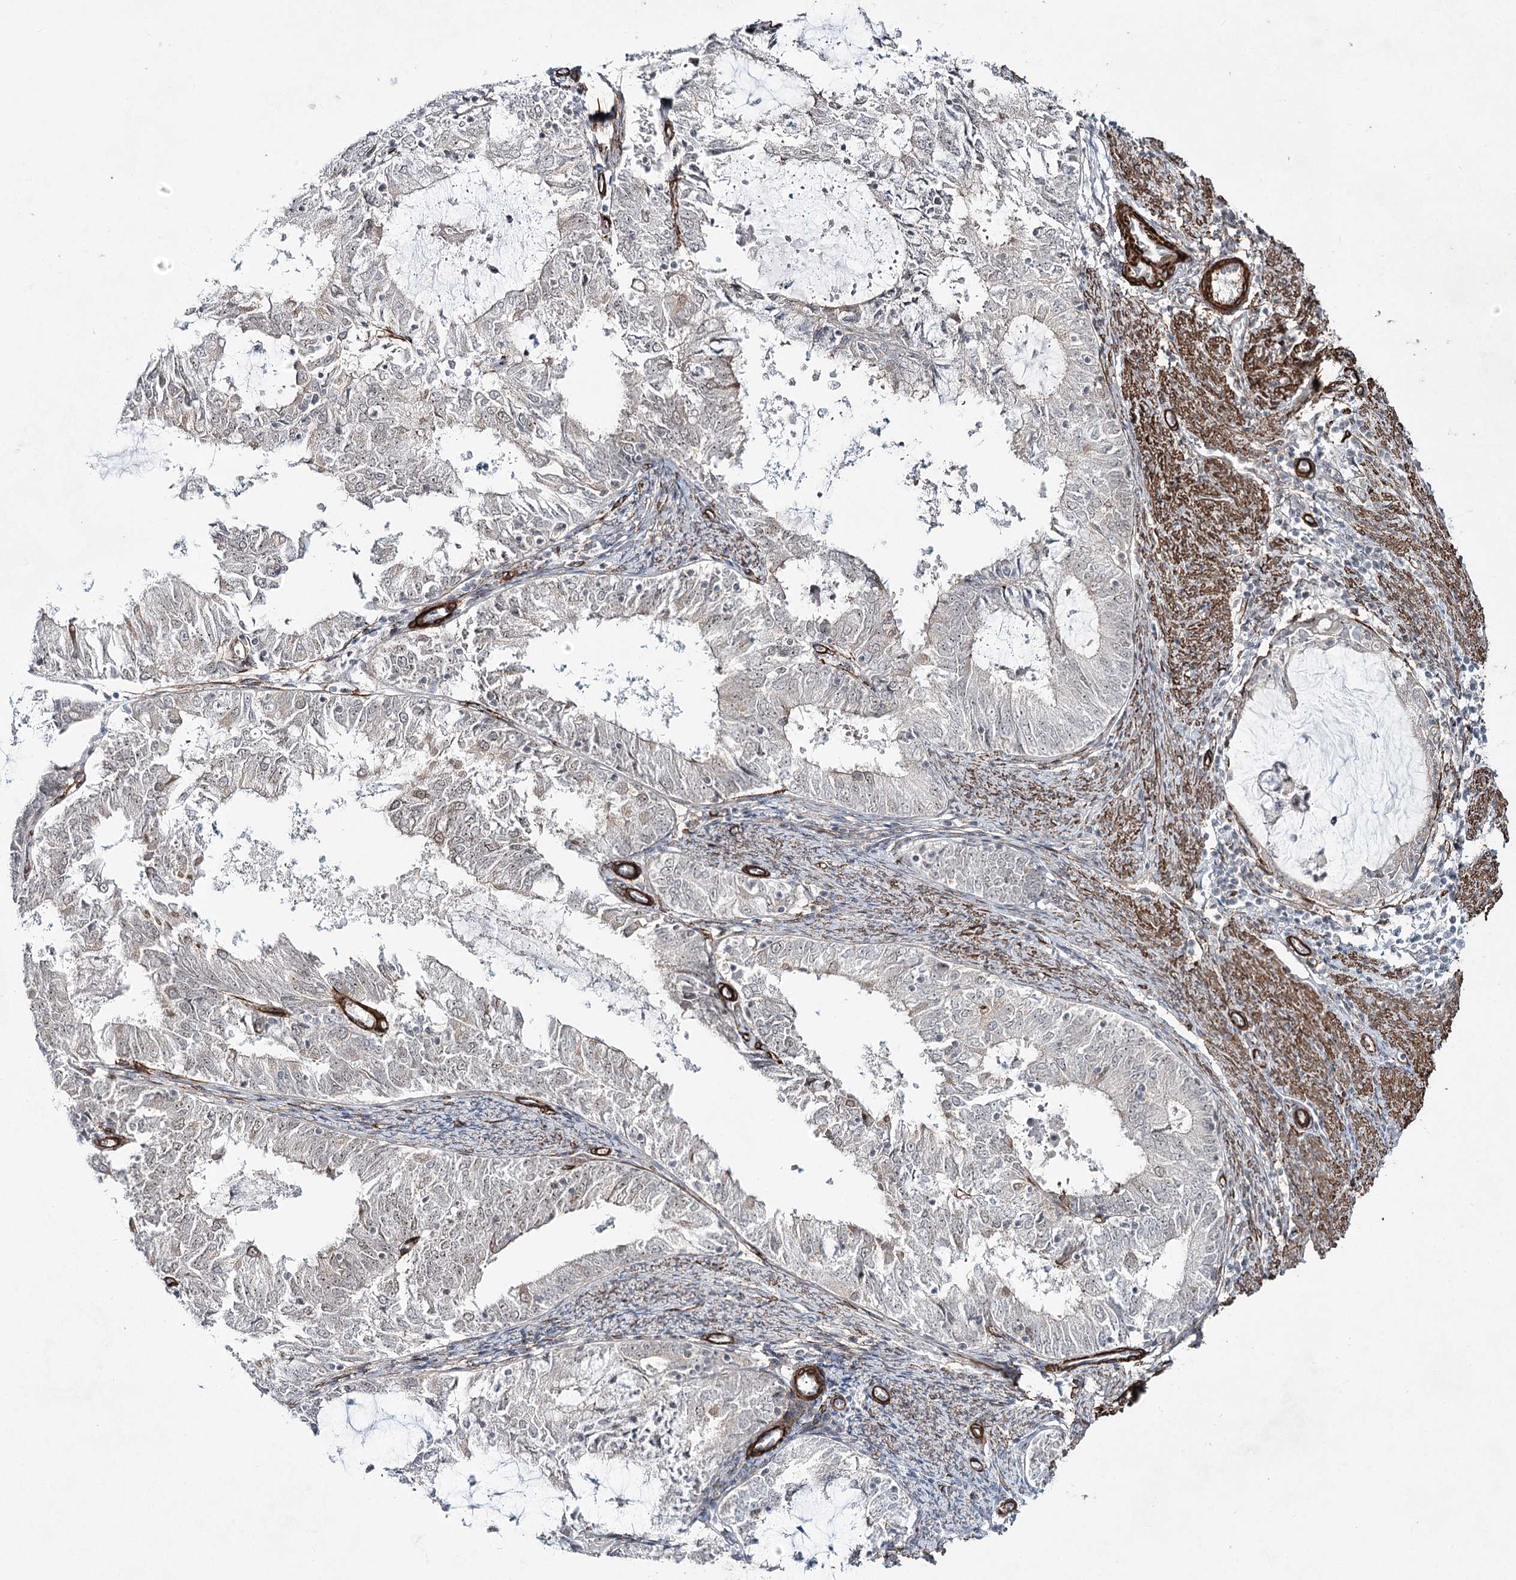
{"staining": {"intensity": "negative", "quantity": "none", "location": "none"}, "tissue": "endometrial cancer", "cell_type": "Tumor cells", "image_type": "cancer", "snomed": [{"axis": "morphology", "description": "Adenocarcinoma, NOS"}, {"axis": "topography", "description": "Endometrium"}], "caption": "Immunohistochemical staining of adenocarcinoma (endometrial) demonstrates no significant staining in tumor cells. (Stains: DAB (3,3'-diaminobenzidine) immunohistochemistry (IHC) with hematoxylin counter stain, Microscopy: brightfield microscopy at high magnification).", "gene": "CWF19L1", "patient": {"sex": "female", "age": 57}}